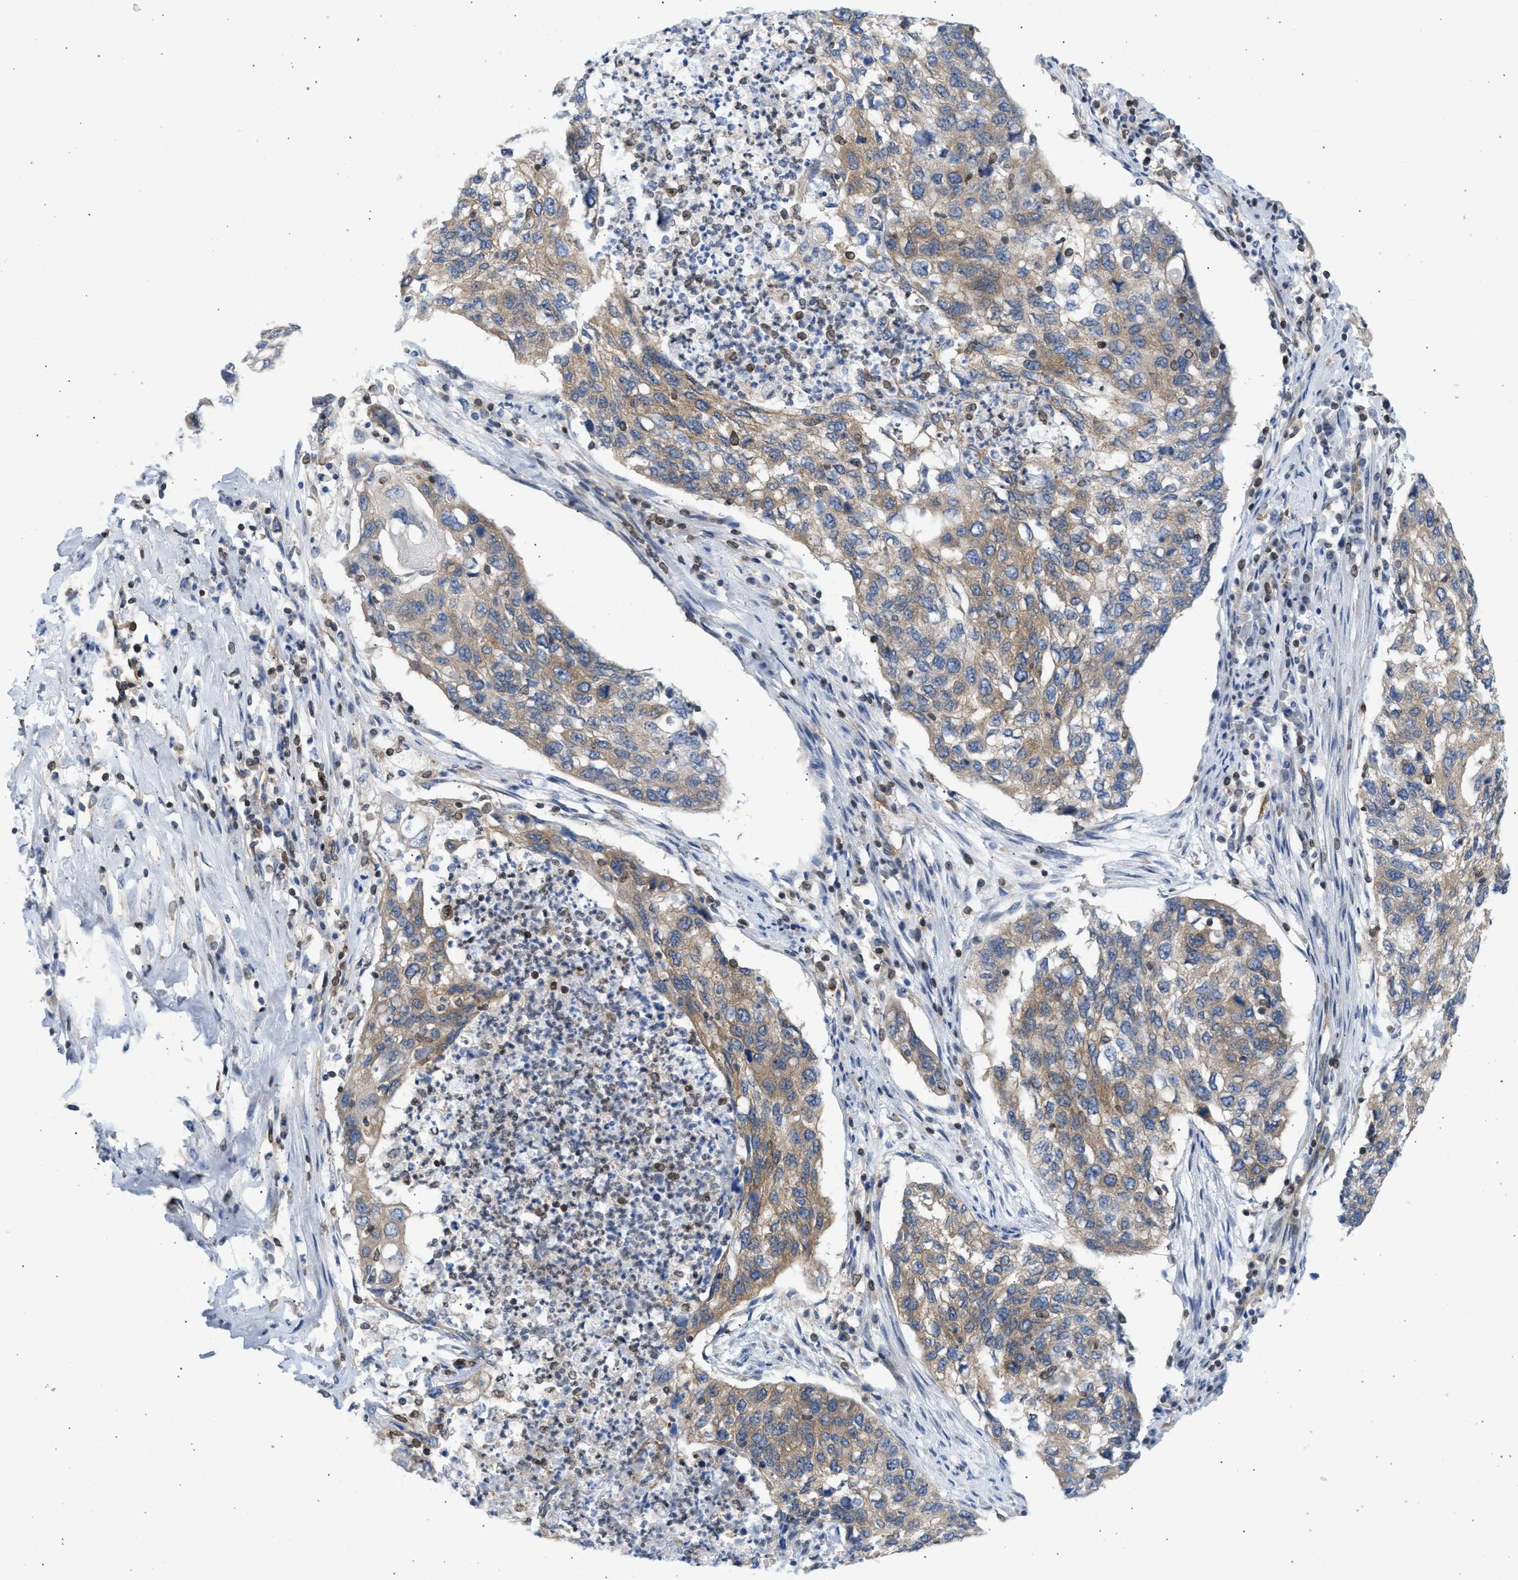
{"staining": {"intensity": "moderate", "quantity": ">75%", "location": "cytoplasmic/membranous"}, "tissue": "lung cancer", "cell_type": "Tumor cells", "image_type": "cancer", "snomed": [{"axis": "morphology", "description": "Squamous cell carcinoma, NOS"}, {"axis": "topography", "description": "Lung"}], "caption": "Immunohistochemical staining of lung cancer (squamous cell carcinoma) displays medium levels of moderate cytoplasmic/membranous staining in about >75% of tumor cells.", "gene": "STRN", "patient": {"sex": "female", "age": 63}}